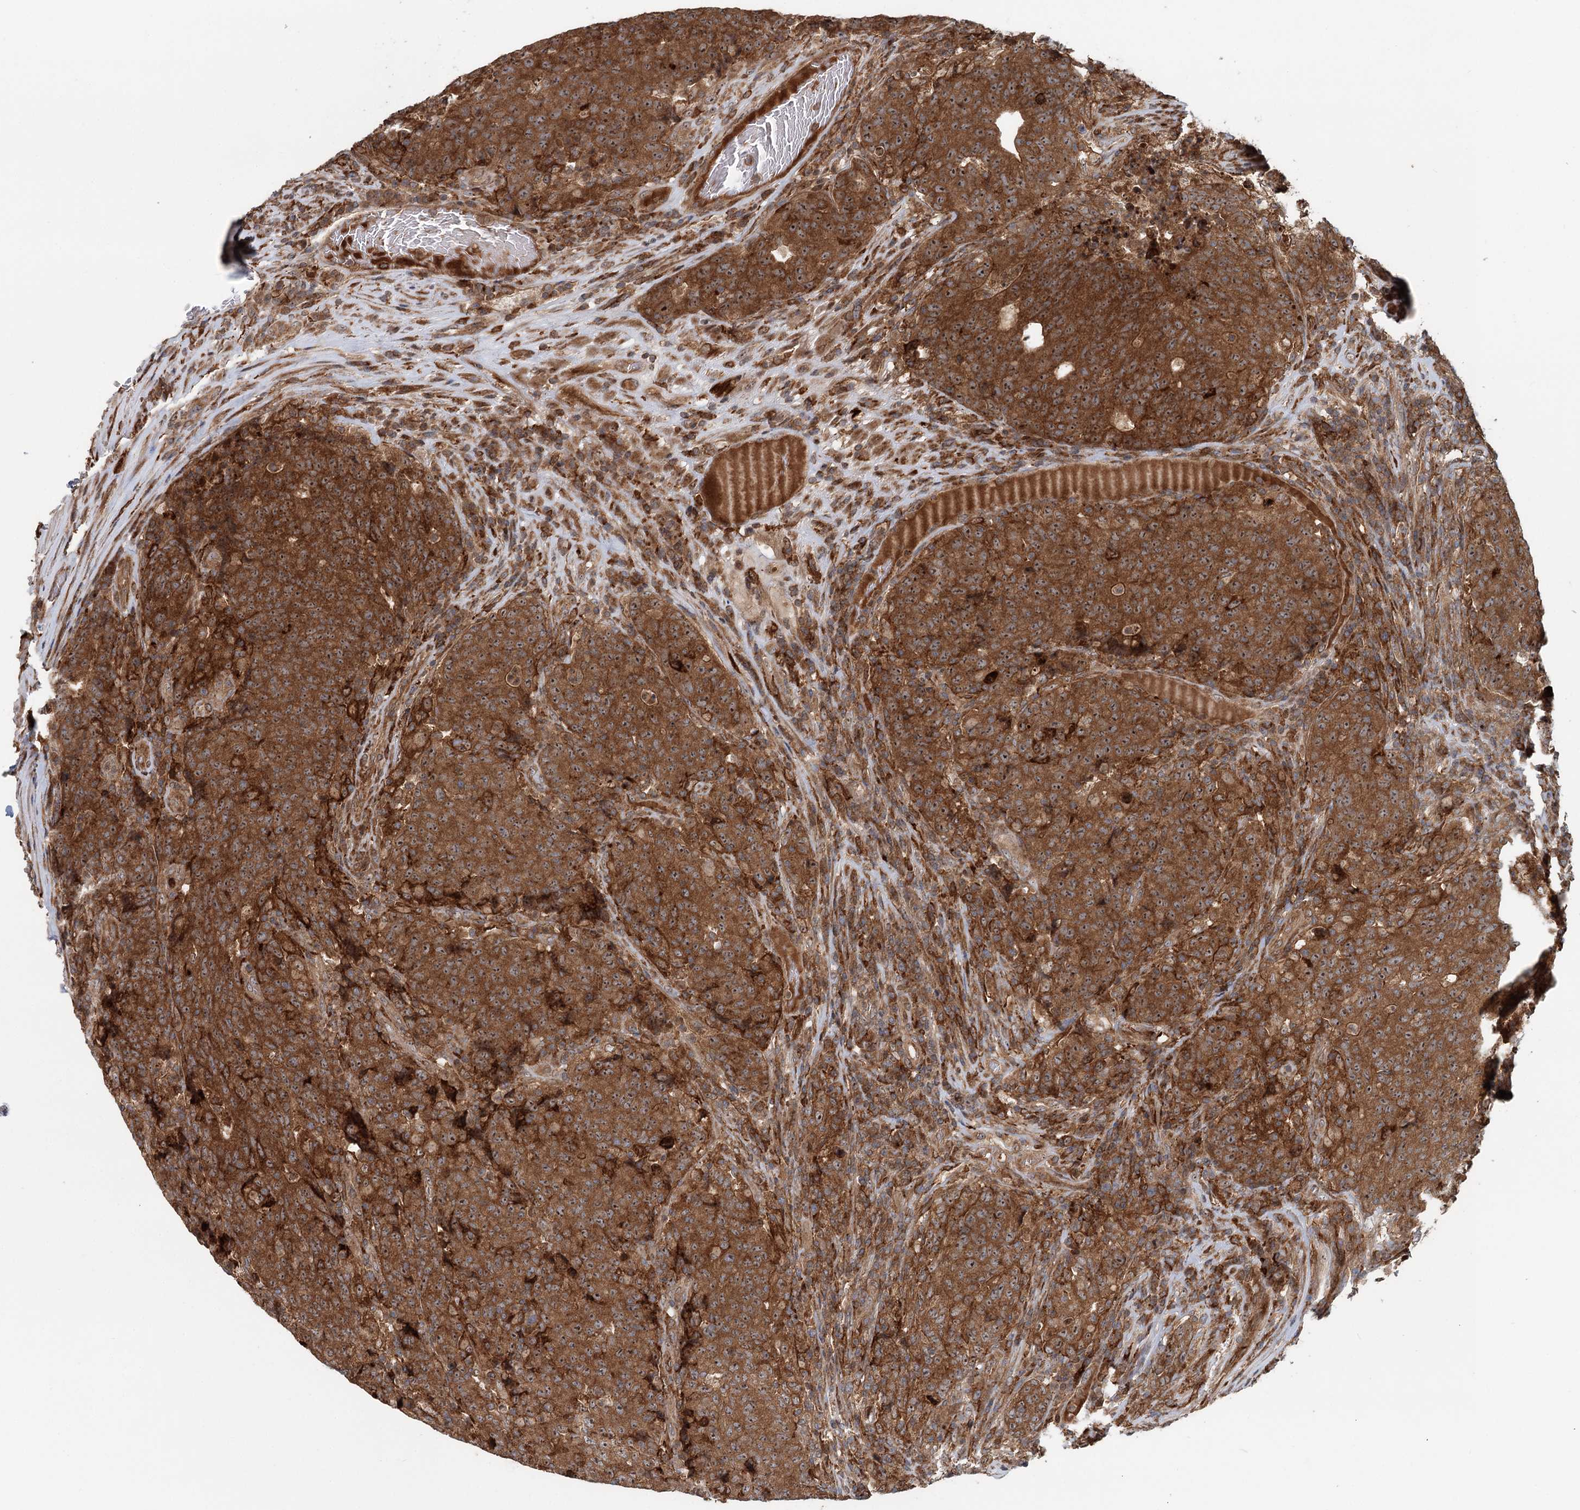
{"staining": {"intensity": "strong", "quantity": ">75%", "location": "cytoplasmic/membranous"}, "tissue": "colorectal cancer", "cell_type": "Tumor cells", "image_type": "cancer", "snomed": [{"axis": "morphology", "description": "Adenocarcinoma, NOS"}, {"axis": "topography", "description": "Colon"}], "caption": "A high amount of strong cytoplasmic/membranous positivity is present in about >75% of tumor cells in adenocarcinoma (colorectal) tissue.", "gene": "RNF111", "patient": {"sex": "female", "age": 75}}